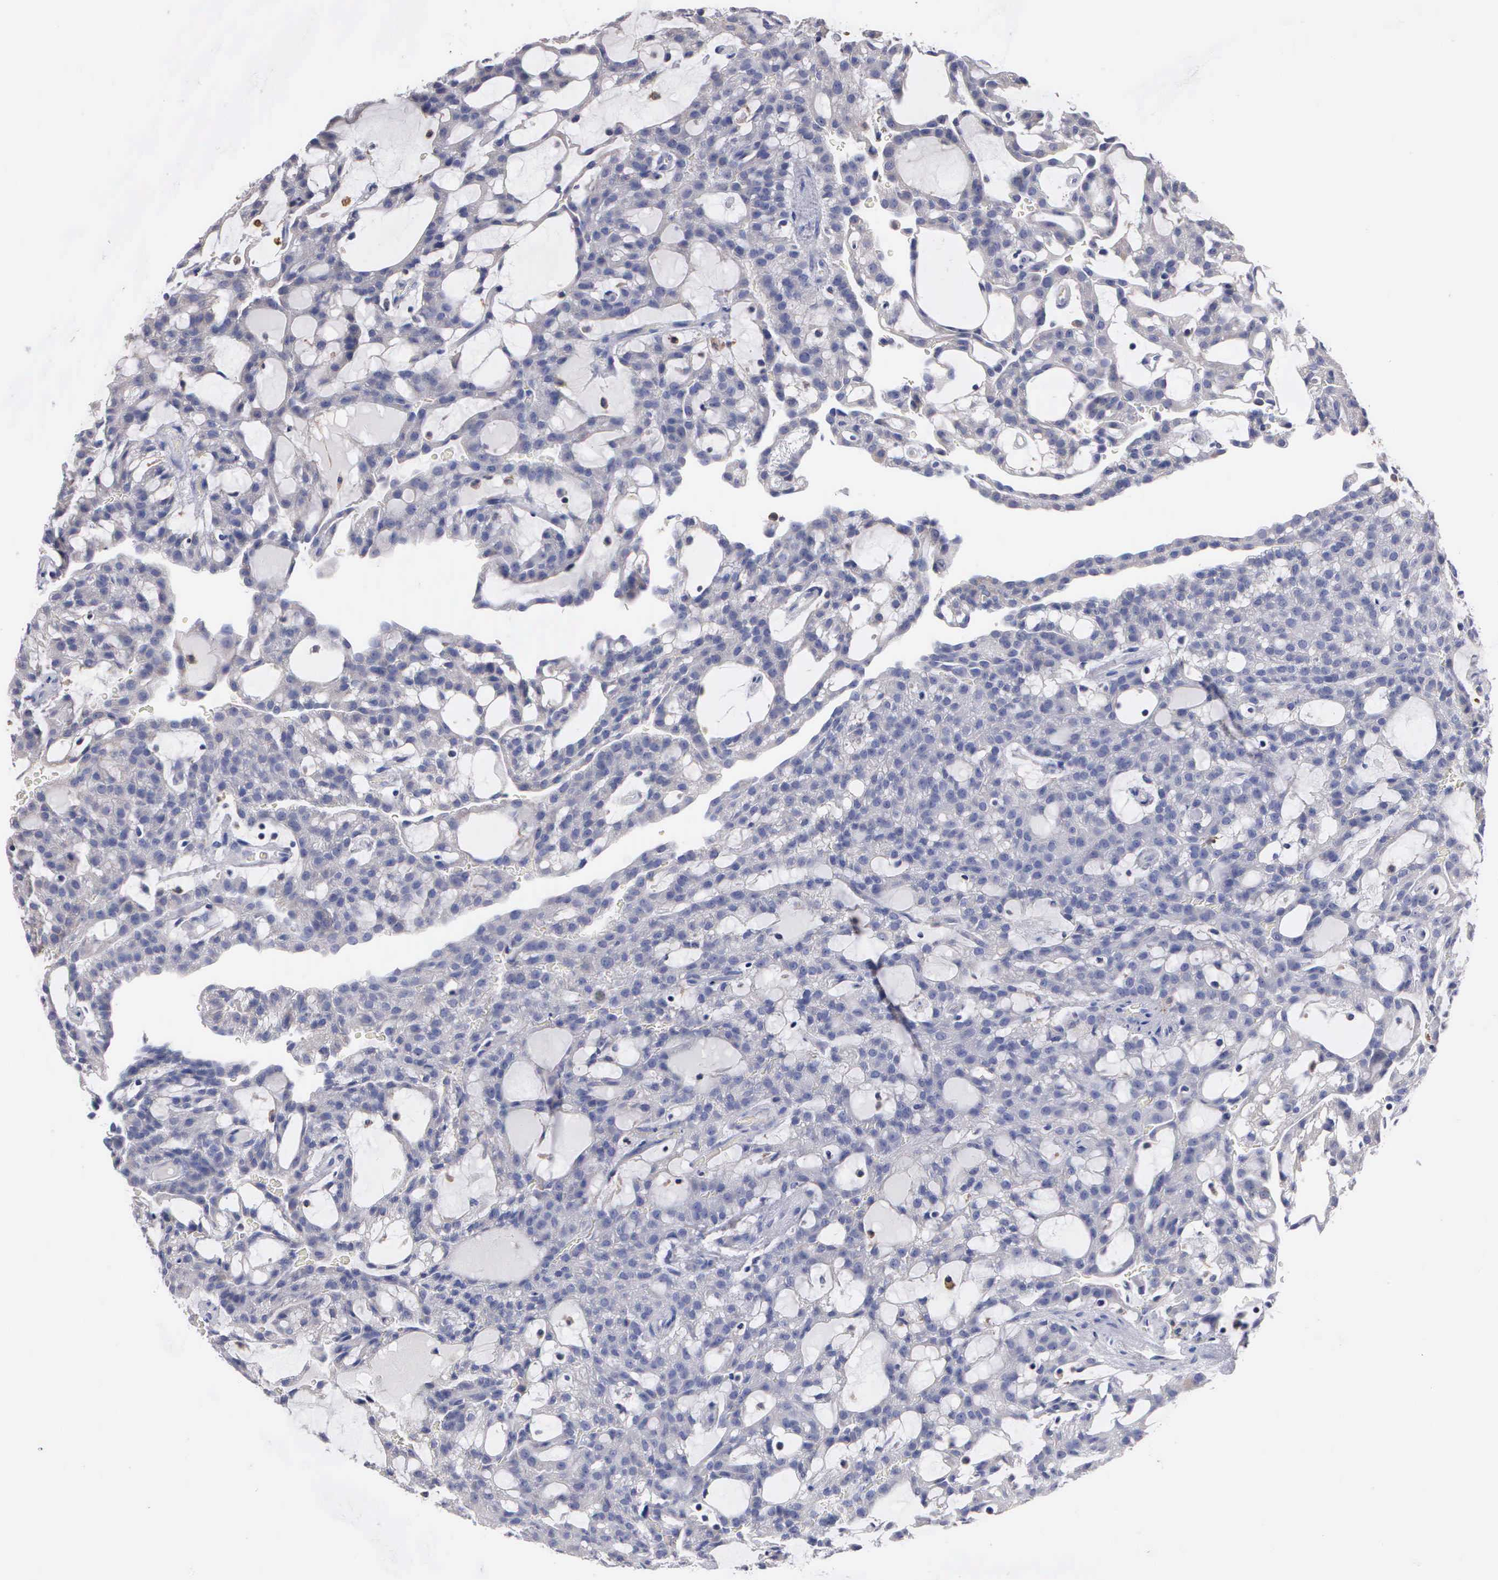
{"staining": {"intensity": "negative", "quantity": "none", "location": "none"}, "tissue": "renal cancer", "cell_type": "Tumor cells", "image_type": "cancer", "snomed": [{"axis": "morphology", "description": "Adenocarcinoma, NOS"}, {"axis": "topography", "description": "Kidney"}], "caption": "DAB (3,3'-diaminobenzidine) immunohistochemical staining of renal adenocarcinoma reveals no significant staining in tumor cells. (DAB immunohistochemistry with hematoxylin counter stain).", "gene": "PTGS2", "patient": {"sex": "male", "age": 63}}